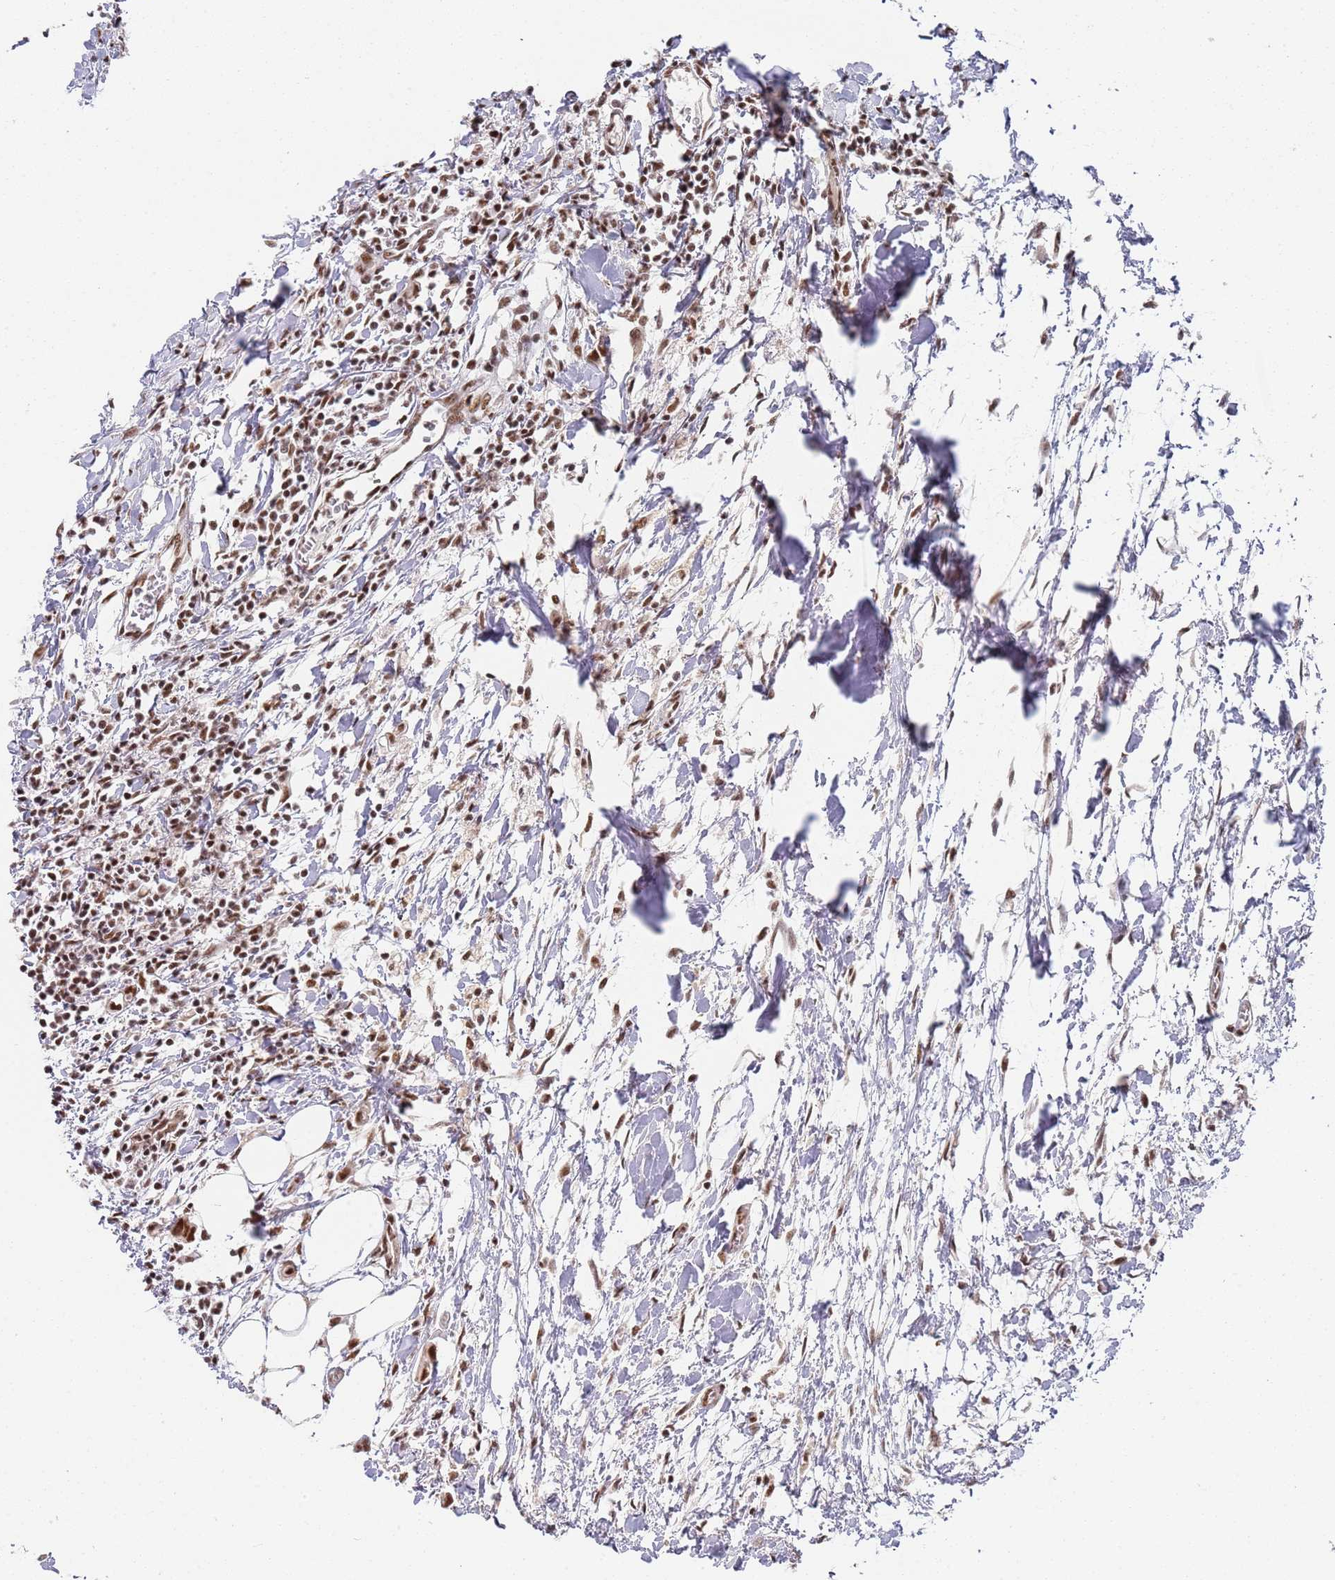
{"staining": {"intensity": "moderate", "quantity": ">75%", "location": "nuclear"}, "tissue": "breast cancer", "cell_type": "Tumor cells", "image_type": "cancer", "snomed": [{"axis": "morphology", "description": "Duct carcinoma"}, {"axis": "topography", "description": "Breast"}], "caption": "Breast intraductal carcinoma was stained to show a protein in brown. There is medium levels of moderate nuclear expression in about >75% of tumor cells.", "gene": "AKAP8L", "patient": {"sex": "female", "age": 41}}